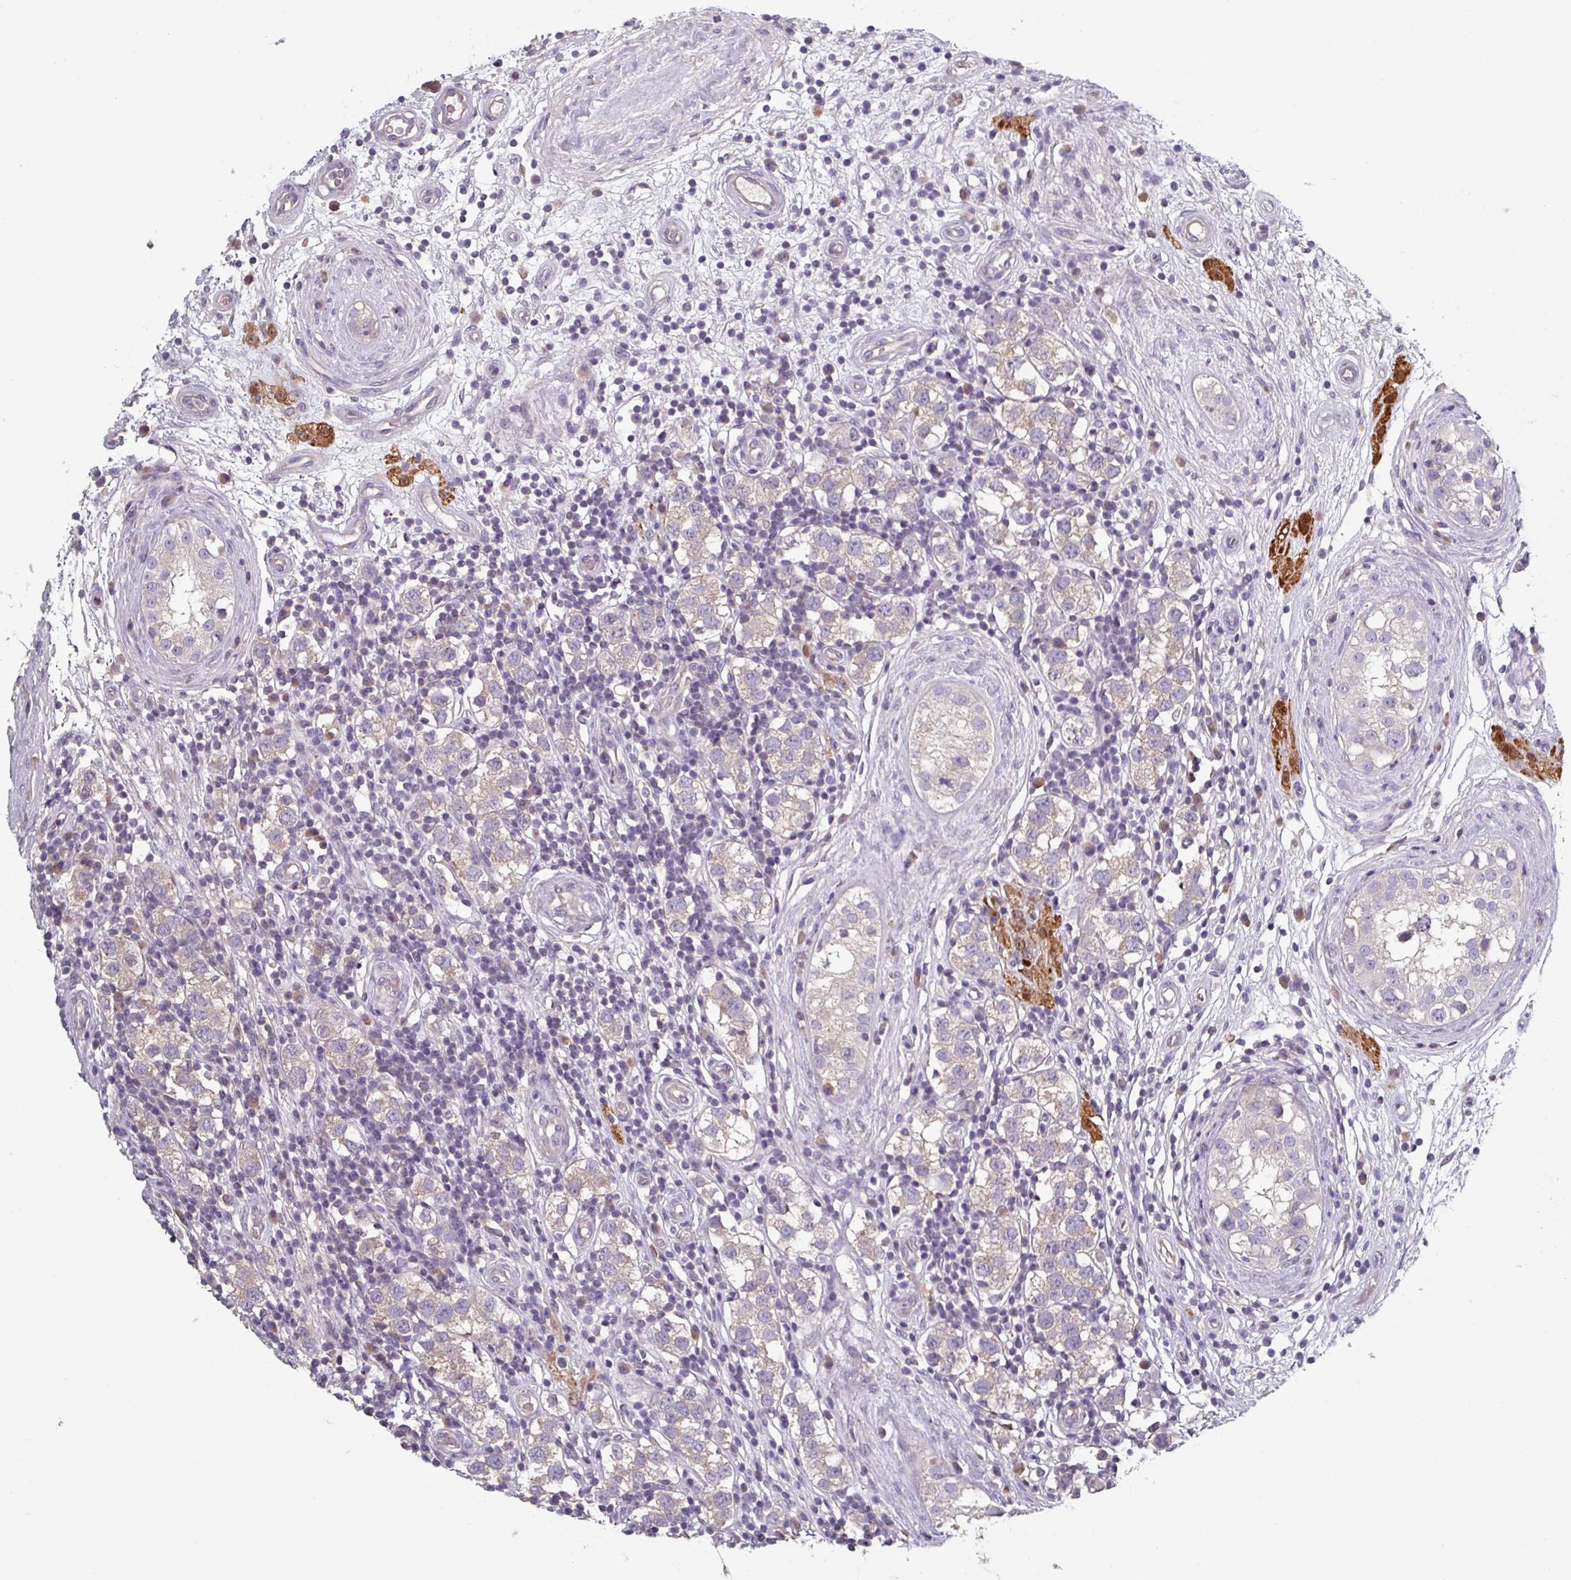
{"staining": {"intensity": "negative", "quantity": "none", "location": "none"}, "tissue": "testis cancer", "cell_type": "Tumor cells", "image_type": "cancer", "snomed": [{"axis": "morphology", "description": "Seminoma, NOS"}, {"axis": "topography", "description": "Testis"}], "caption": "This is an immunohistochemistry image of human testis cancer (seminoma). There is no expression in tumor cells.", "gene": "PRAMEF8", "patient": {"sex": "male", "age": 34}}